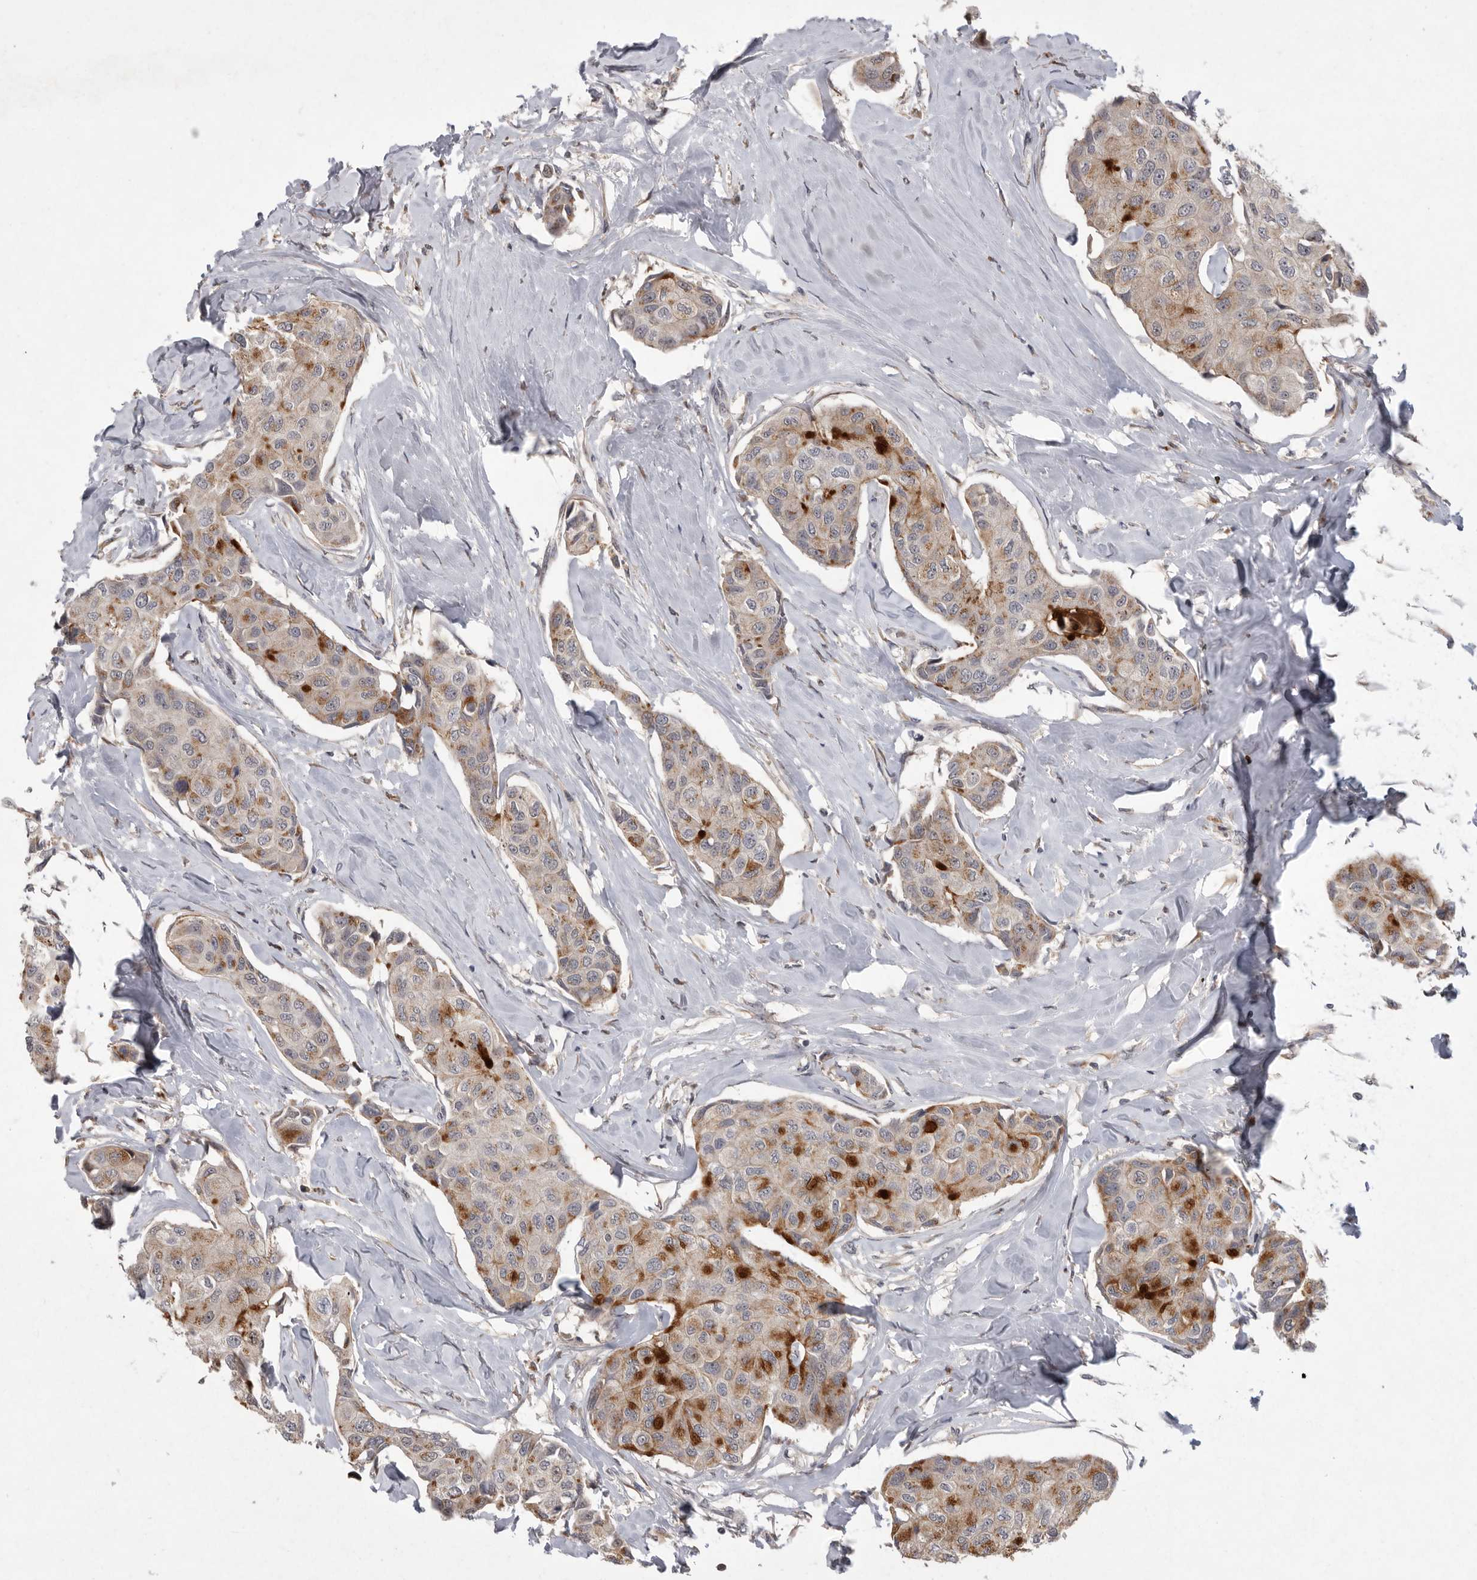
{"staining": {"intensity": "moderate", "quantity": "25%-75%", "location": "cytoplasmic/membranous"}, "tissue": "breast cancer", "cell_type": "Tumor cells", "image_type": "cancer", "snomed": [{"axis": "morphology", "description": "Duct carcinoma"}, {"axis": "topography", "description": "Breast"}], "caption": "Breast cancer (intraductal carcinoma) stained with a protein marker shows moderate staining in tumor cells.", "gene": "MAN2A1", "patient": {"sex": "female", "age": 80}}